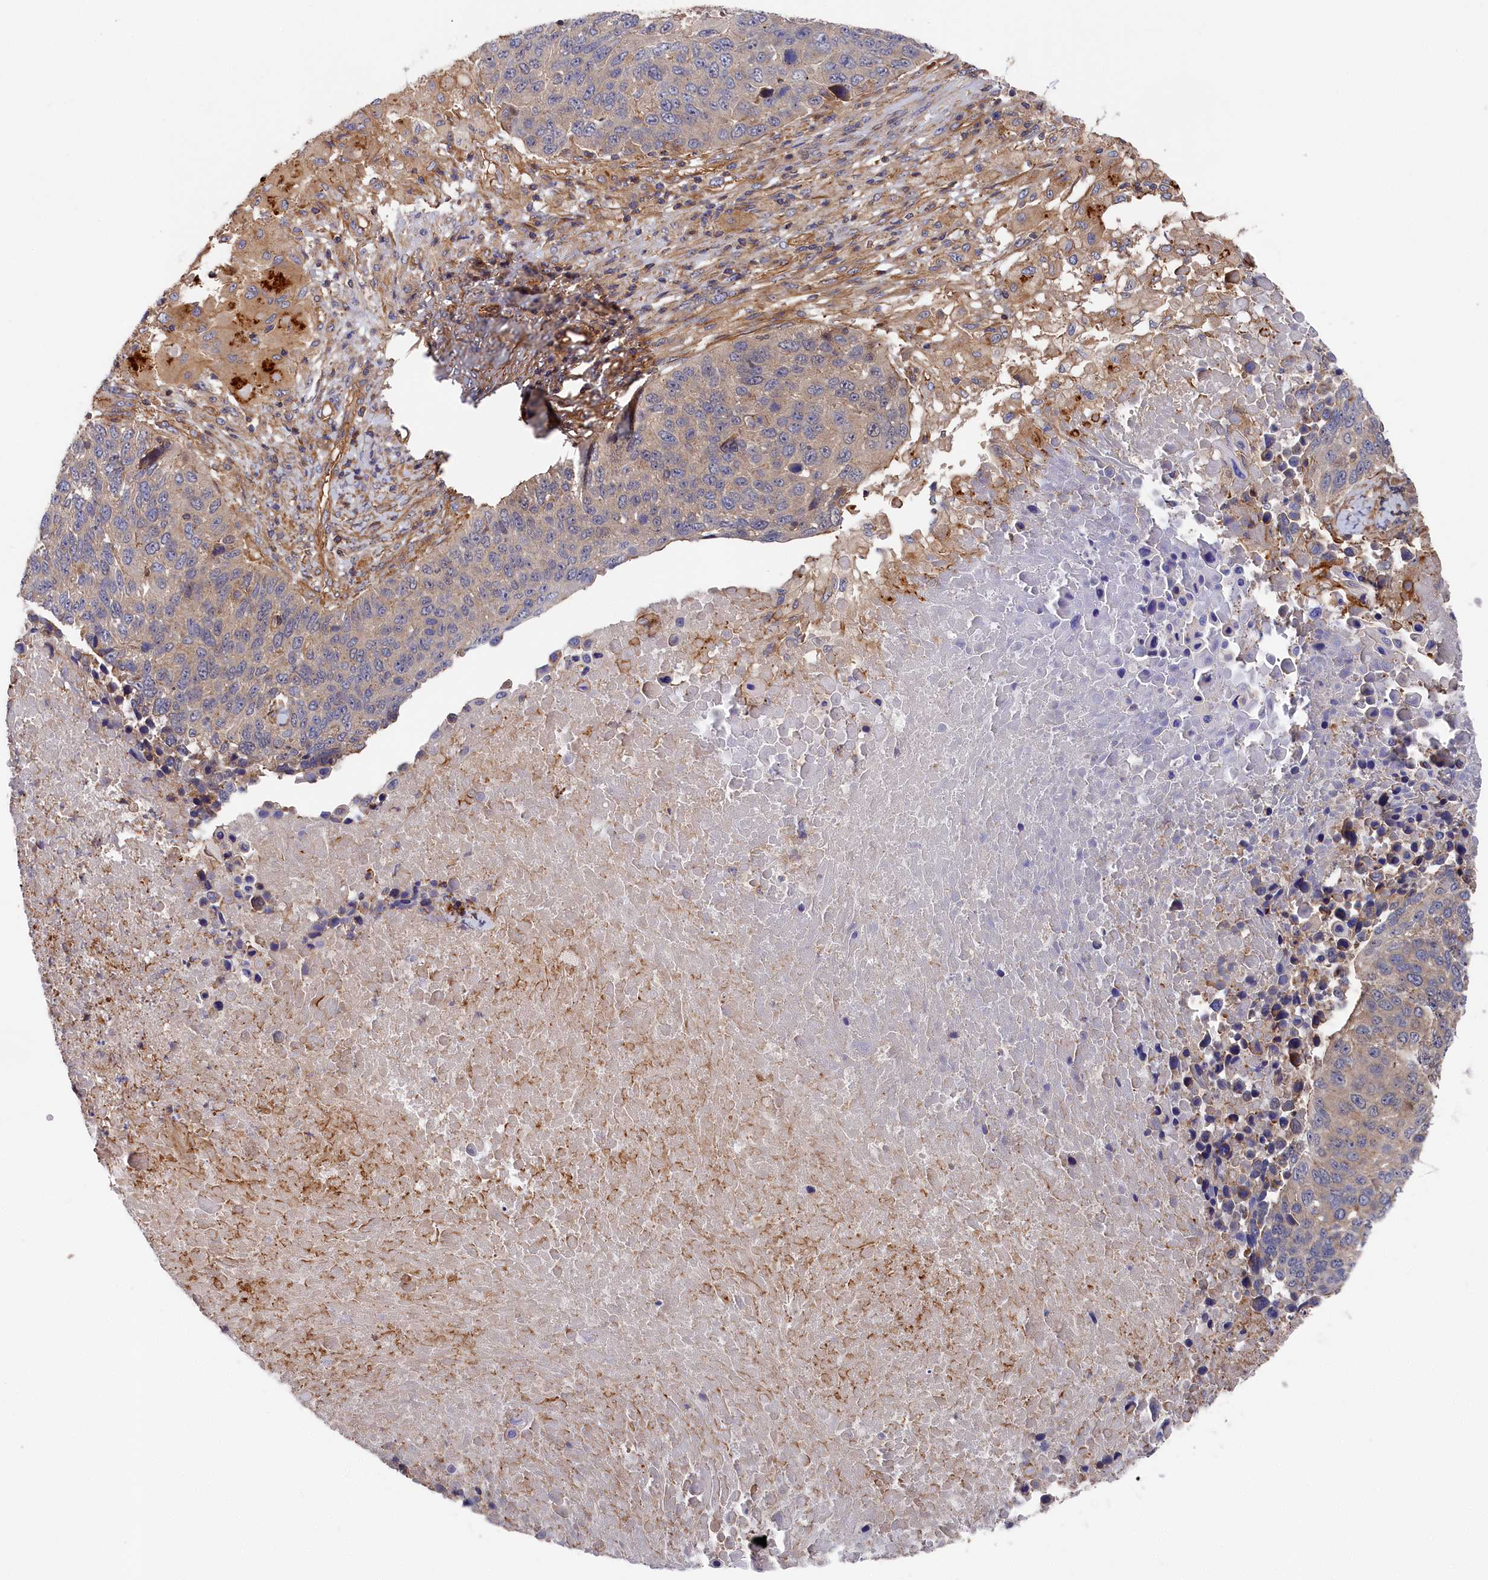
{"staining": {"intensity": "weak", "quantity": "25%-75%", "location": "cytoplasmic/membranous"}, "tissue": "lung cancer", "cell_type": "Tumor cells", "image_type": "cancer", "snomed": [{"axis": "morphology", "description": "Normal tissue, NOS"}, {"axis": "morphology", "description": "Squamous cell carcinoma, NOS"}, {"axis": "topography", "description": "Lymph node"}, {"axis": "topography", "description": "Lung"}], "caption": "Tumor cells exhibit weak cytoplasmic/membranous positivity in approximately 25%-75% of cells in lung cancer (squamous cell carcinoma).", "gene": "LDHD", "patient": {"sex": "male", "age": 66}}